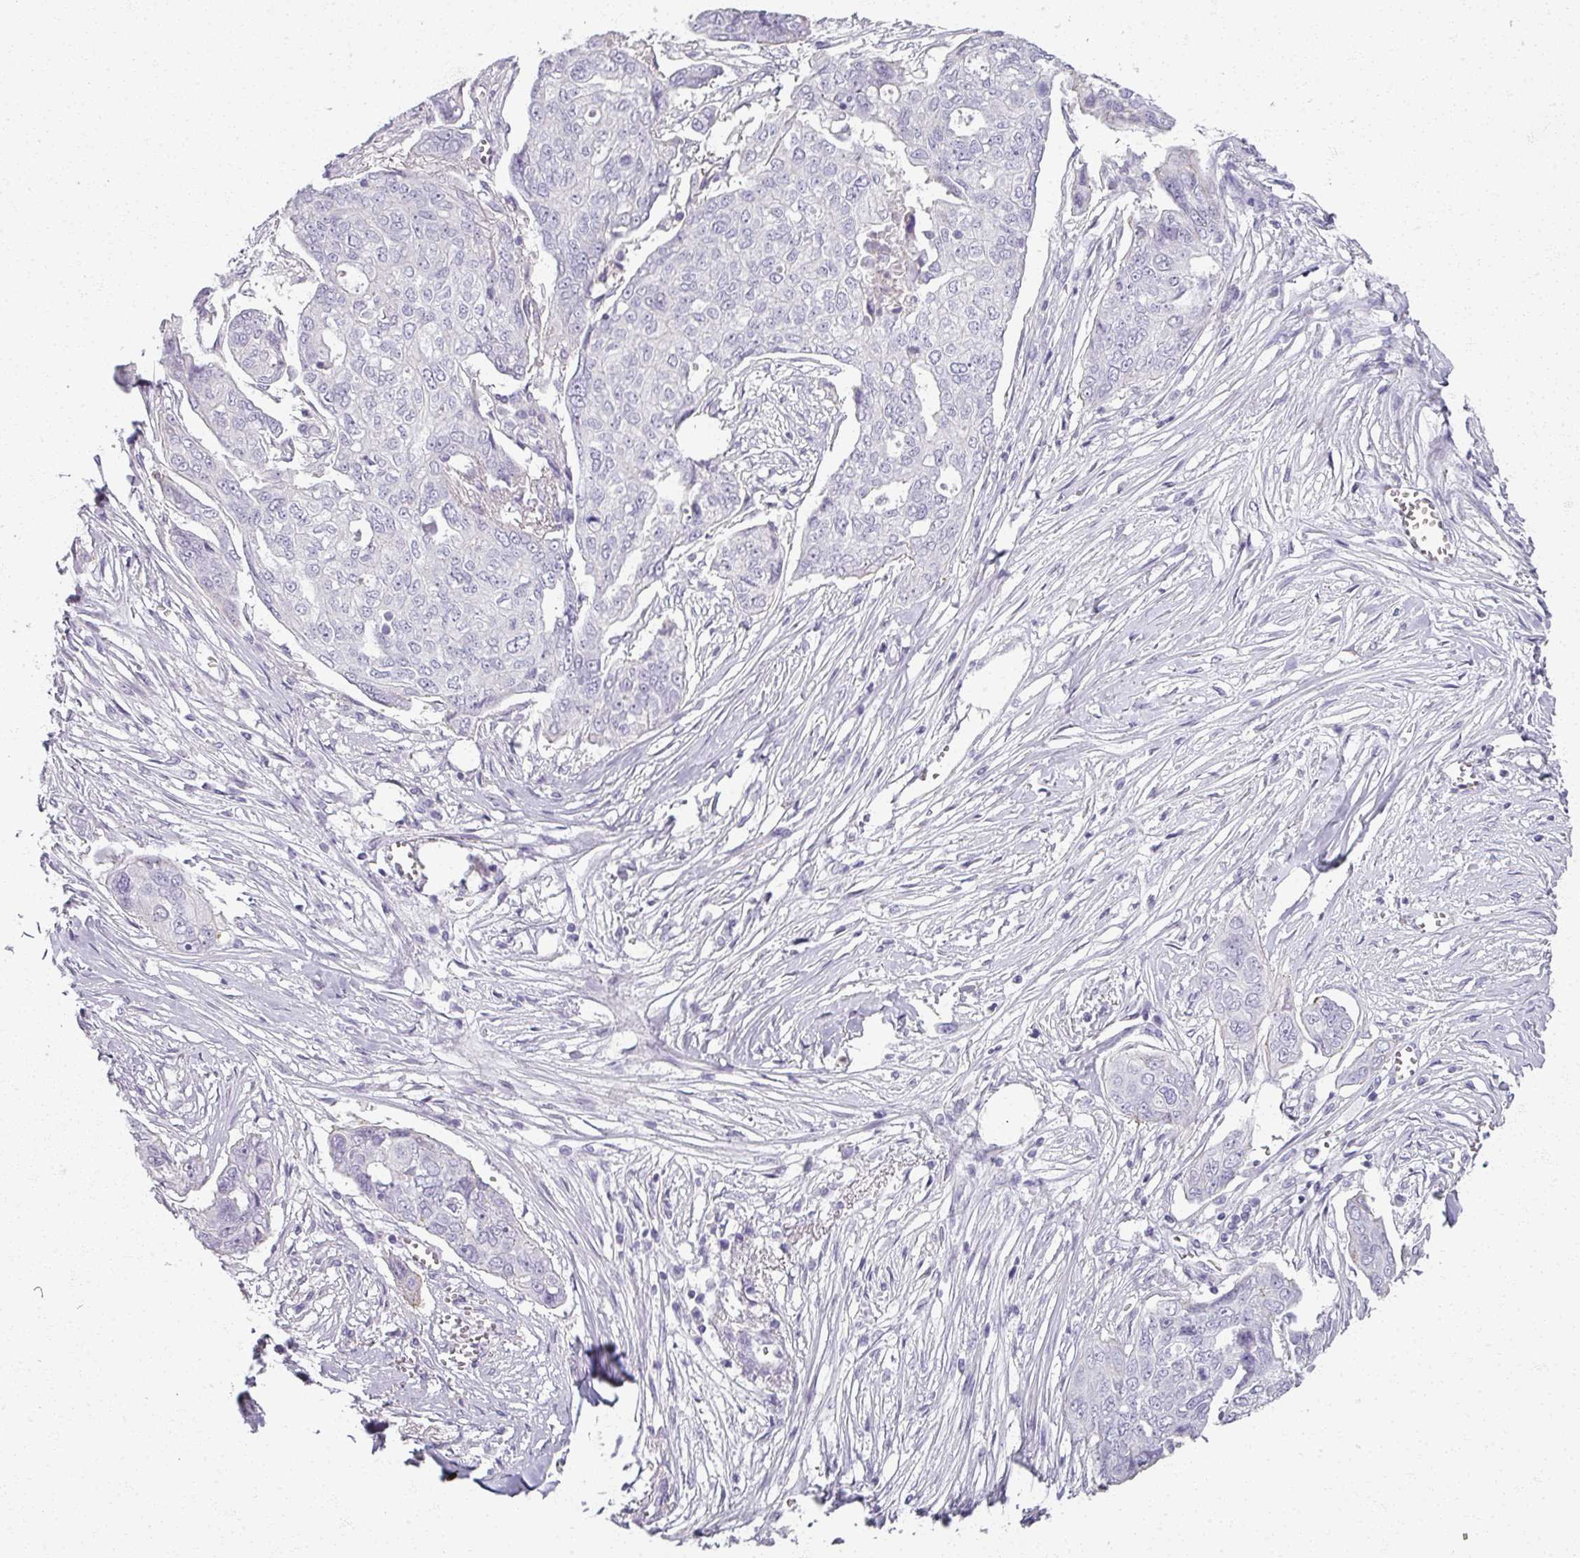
{"staining": {"intensity": "negative", "quantity": "none", "location": "none"}, "tissue": "ovarian cancer", "cell_type": "Tumor cells", "image_type": "cancer", "snomed": [{"axis": "morphology", "description": "Carcinoma, endometroid"}, {"axis": "topography", "description": "Ovary"}], "caption": "A histopathology image of ovarian cancer stained for a protein reveals no brown staining in tumor cells. Brightfield microscopy of immunohistochemistry (IHC) stained with DAB (brown) and hematoxylin (blue), captured at high magnification.", "gene": "RFPL2", "patient": {"sex": "female", "age": 70}}